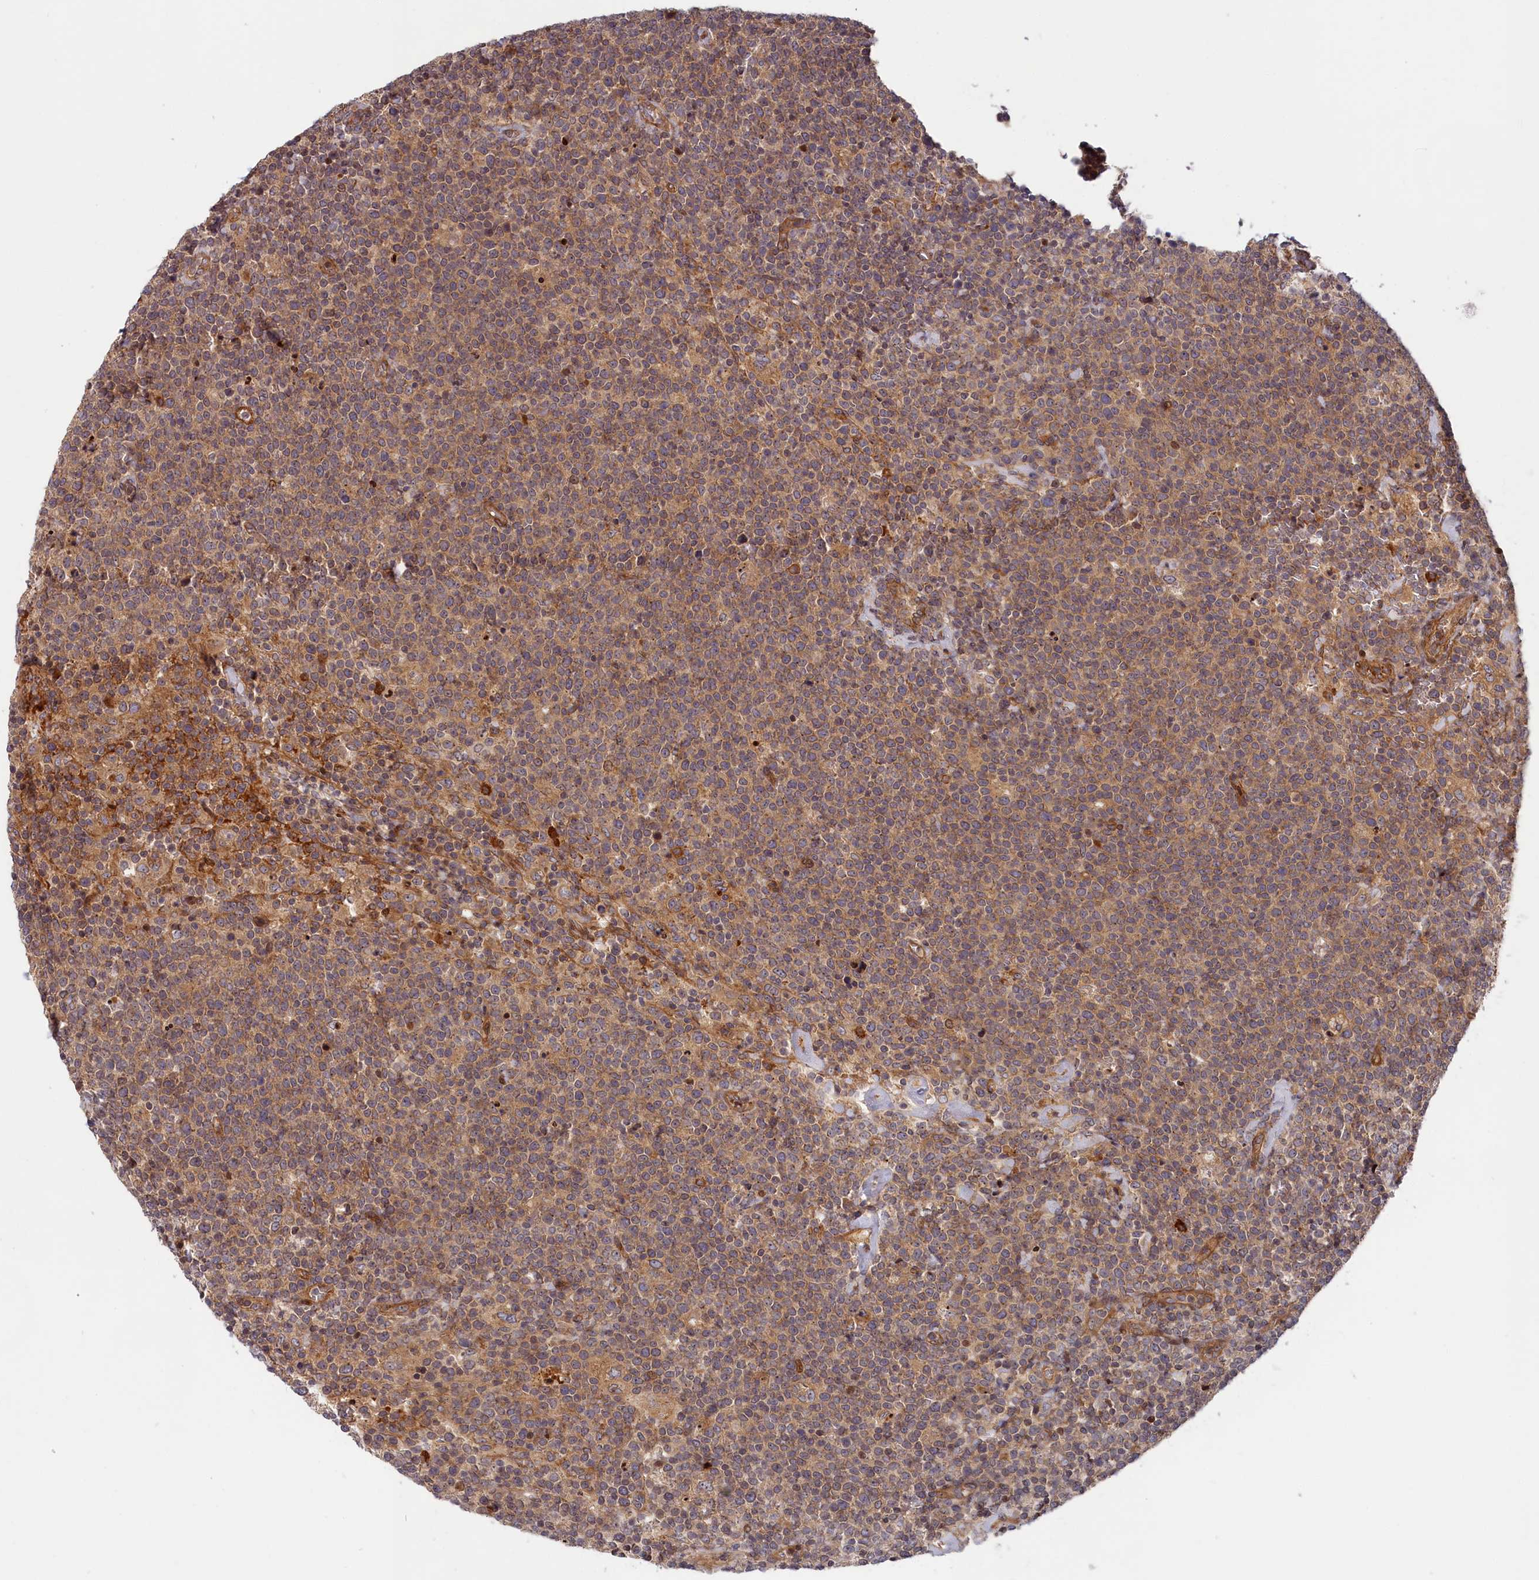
{"staining": {"intensity": "weak", "quantity": "25%-75%", "location": "cytoplasmic/membranous"}, "tissue": "lymphoma", "cell_type": "Tumor cells", "image_type": "cancer", "snomed": [{"axis": "morphology", "description": "Malignant lymphoma, non-Hodgkin's type, High grade"}, {"axis": "topography", "description": "Lymph node"}], "caption": "There is low levels of weak cytoplasmic/membranous staining in tumor cells of malignant lymphoma, non-Hodgkin's type (high-grade), as demonstrated by immunohistochemical staining (brown color).", "gene": "CEP44", "patient": {"sex": "male", "age": 61}}